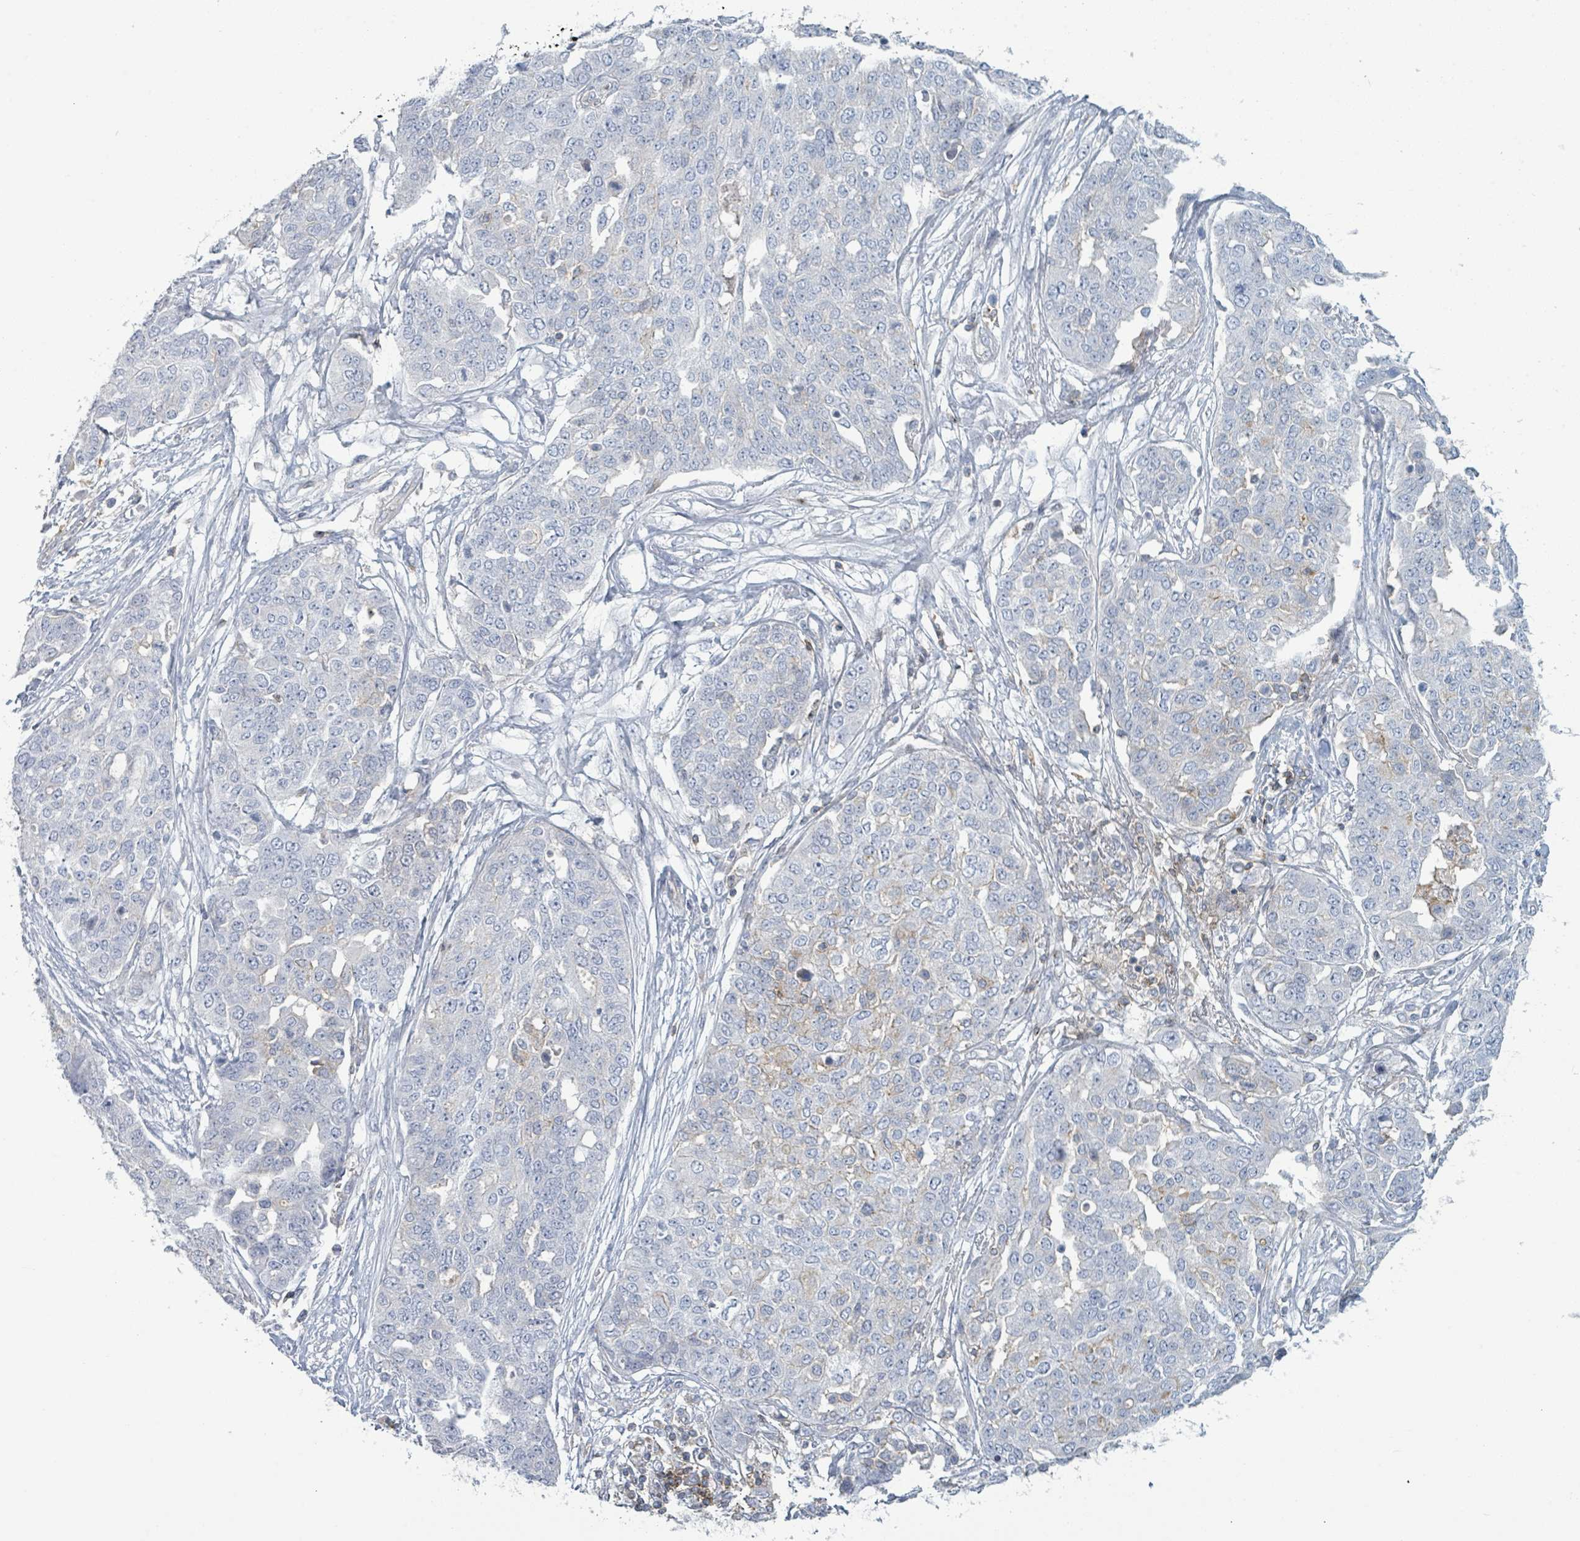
{"staining": {"intensity": "negative", "quantity": "none", "location": "none"}, "tissue": "ovarian cancer", "cell_type": "Tumor cells", "image_type": "cancer", "snomed": [{"axis": "morphology", "description": "Cystadenocarcinoma, serous, NOS"}, {"axis": "topography", "description": "Soft tissue"}, {"axis": "topography", "description": "Ovary"}], "caption": "High power microscopy histopathology image of an immunohistochemistry histopathology image of serous cystadenocarcinoma (ovarian), revealing no significant expression in tumor cells. (Immunohistochemistry, brightfield microscopy, high magnification).", "gene": "TNFRSF14", "patient": {"sex": "female", "age": 57}}